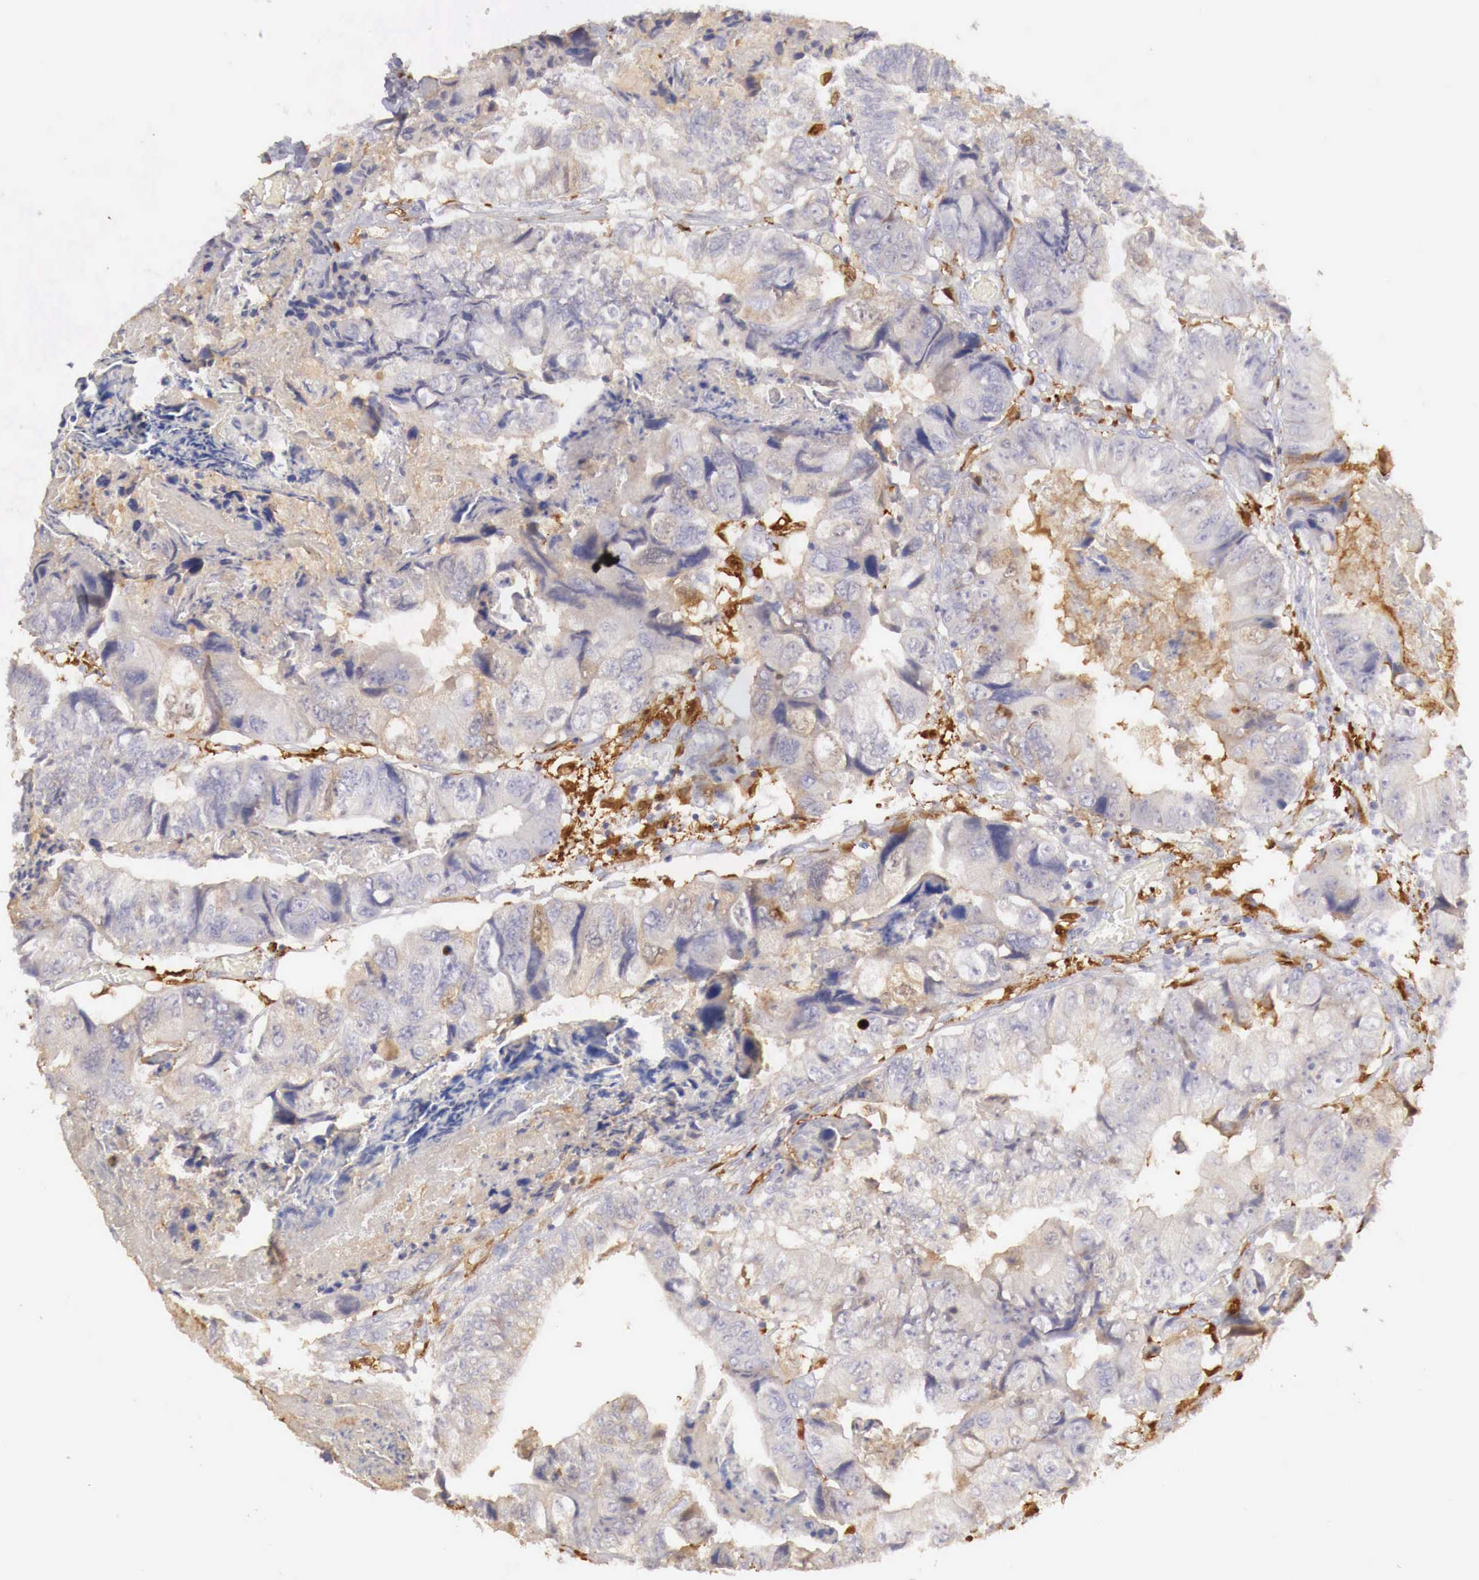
{"staining": {"intensity": "weak", "quantity": "<25%", "location": "cytoplasmic/membranous"}, "tissue": "colorectal cancer", "cell_type": "Tumor cells", "image_type": "cancer", "snomed": [{"axis": "morphology", "description": "Adenocarcinoma, NOS"}, {"axis": "topography", "description": "Rectum"}], "caption": "High magnification brightfield microscopy of colorectal adenocarcinoma stained with DAB (3,3'-diaminobenzidine) (brown) and counterstained with hematoxylin (blue): tumor cells show no significant staining.", "gene": "RENBP", "patient": {"sex": "female", "age": 82}}